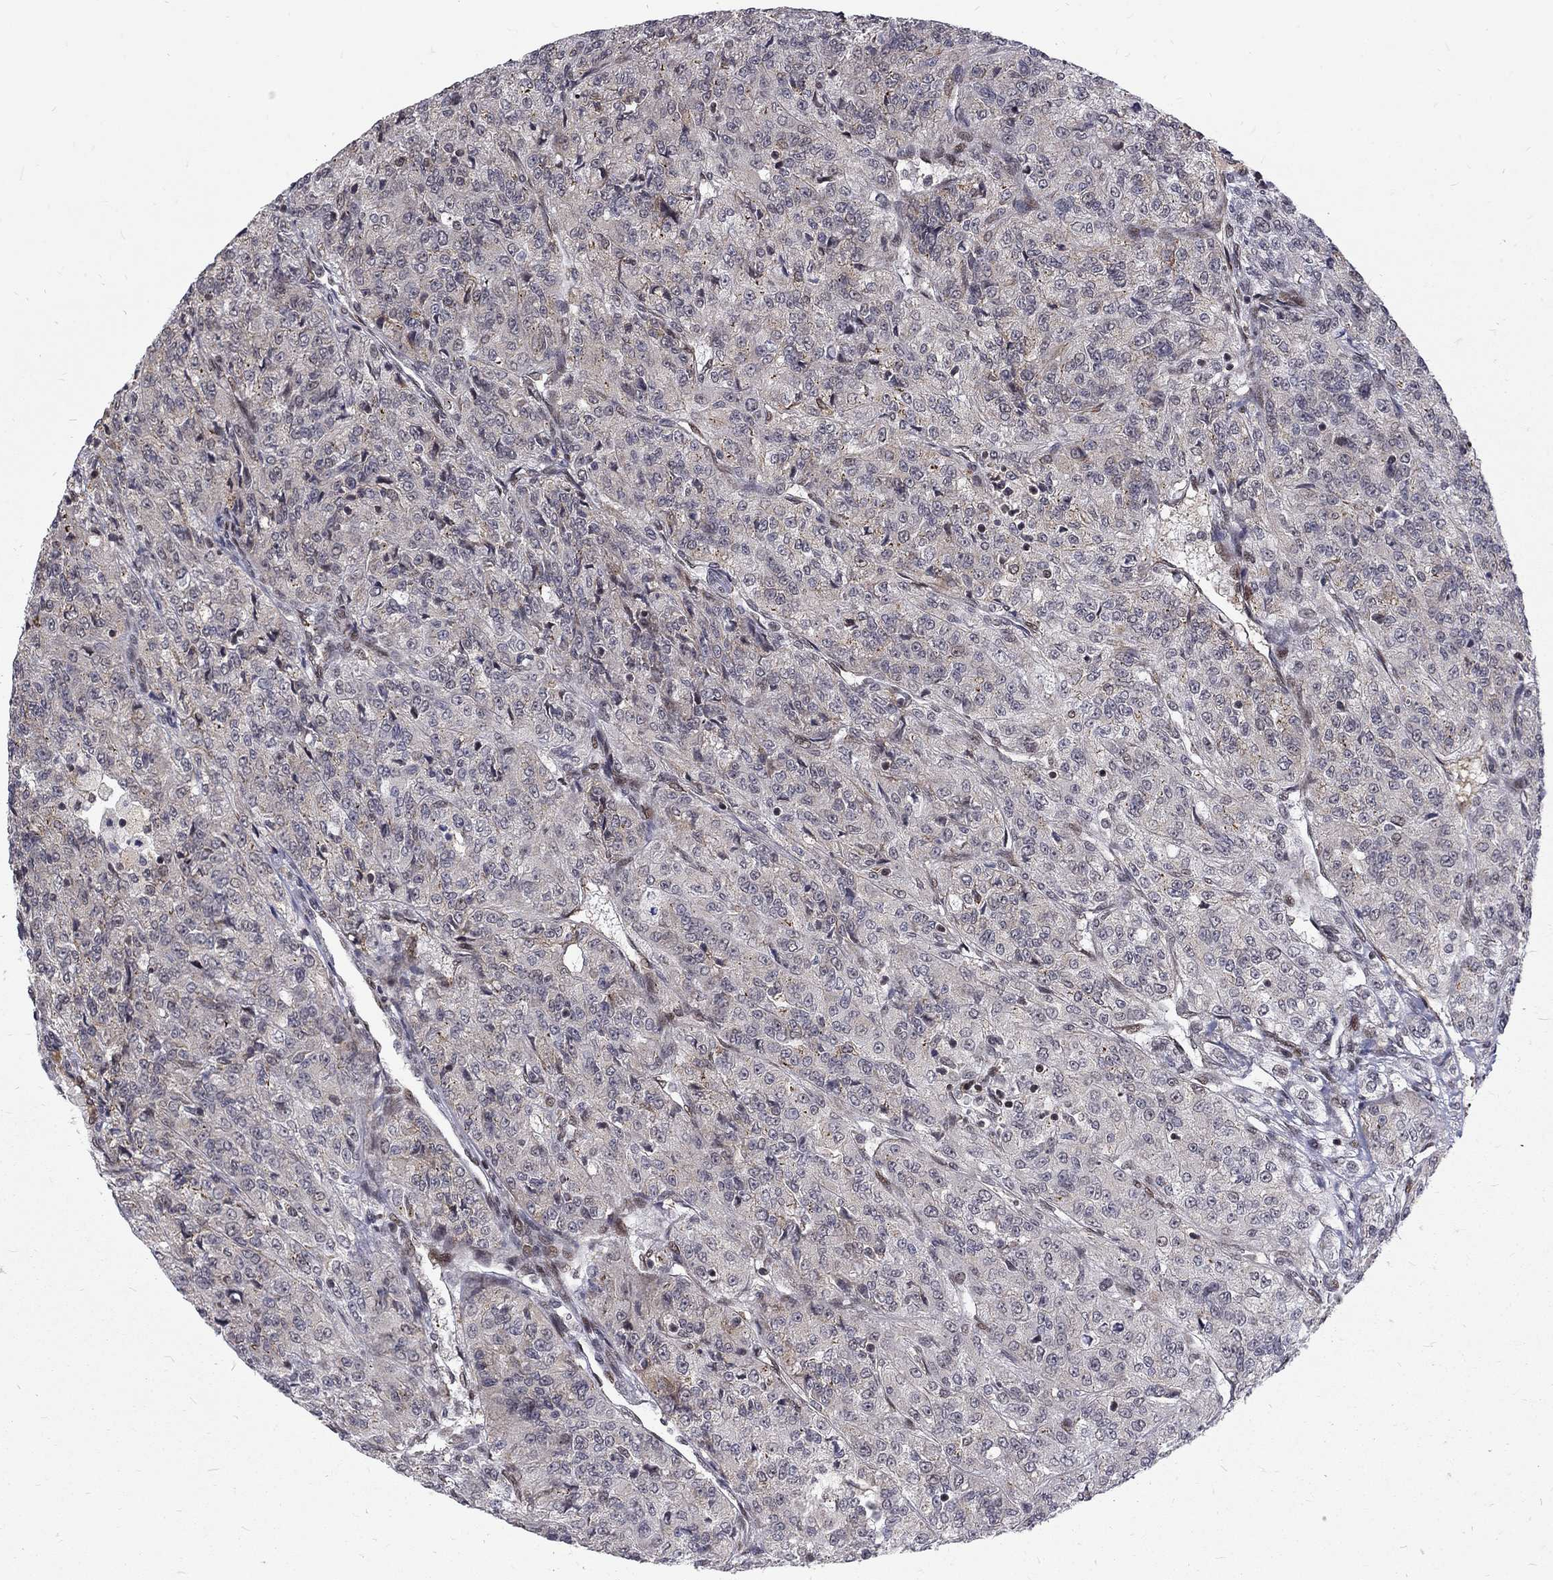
{"staining": {"intensity": "negative", "quantity": "none", "location": "none"}, "tissue": "renal cancer", "cell_type": "Tumor cells", "image_type": "cancer", "snomed": [{"axis": "morphology", "description": "Adenocarcinoma, NOS"}, {"axis": "topography", "description": "Kidney"}], "caption": "There is no significant expression in tumor cells of adenocarcinoma (renal).", "gene": "TCEAL1", "patient": {"sex": "female", "age": 63}}